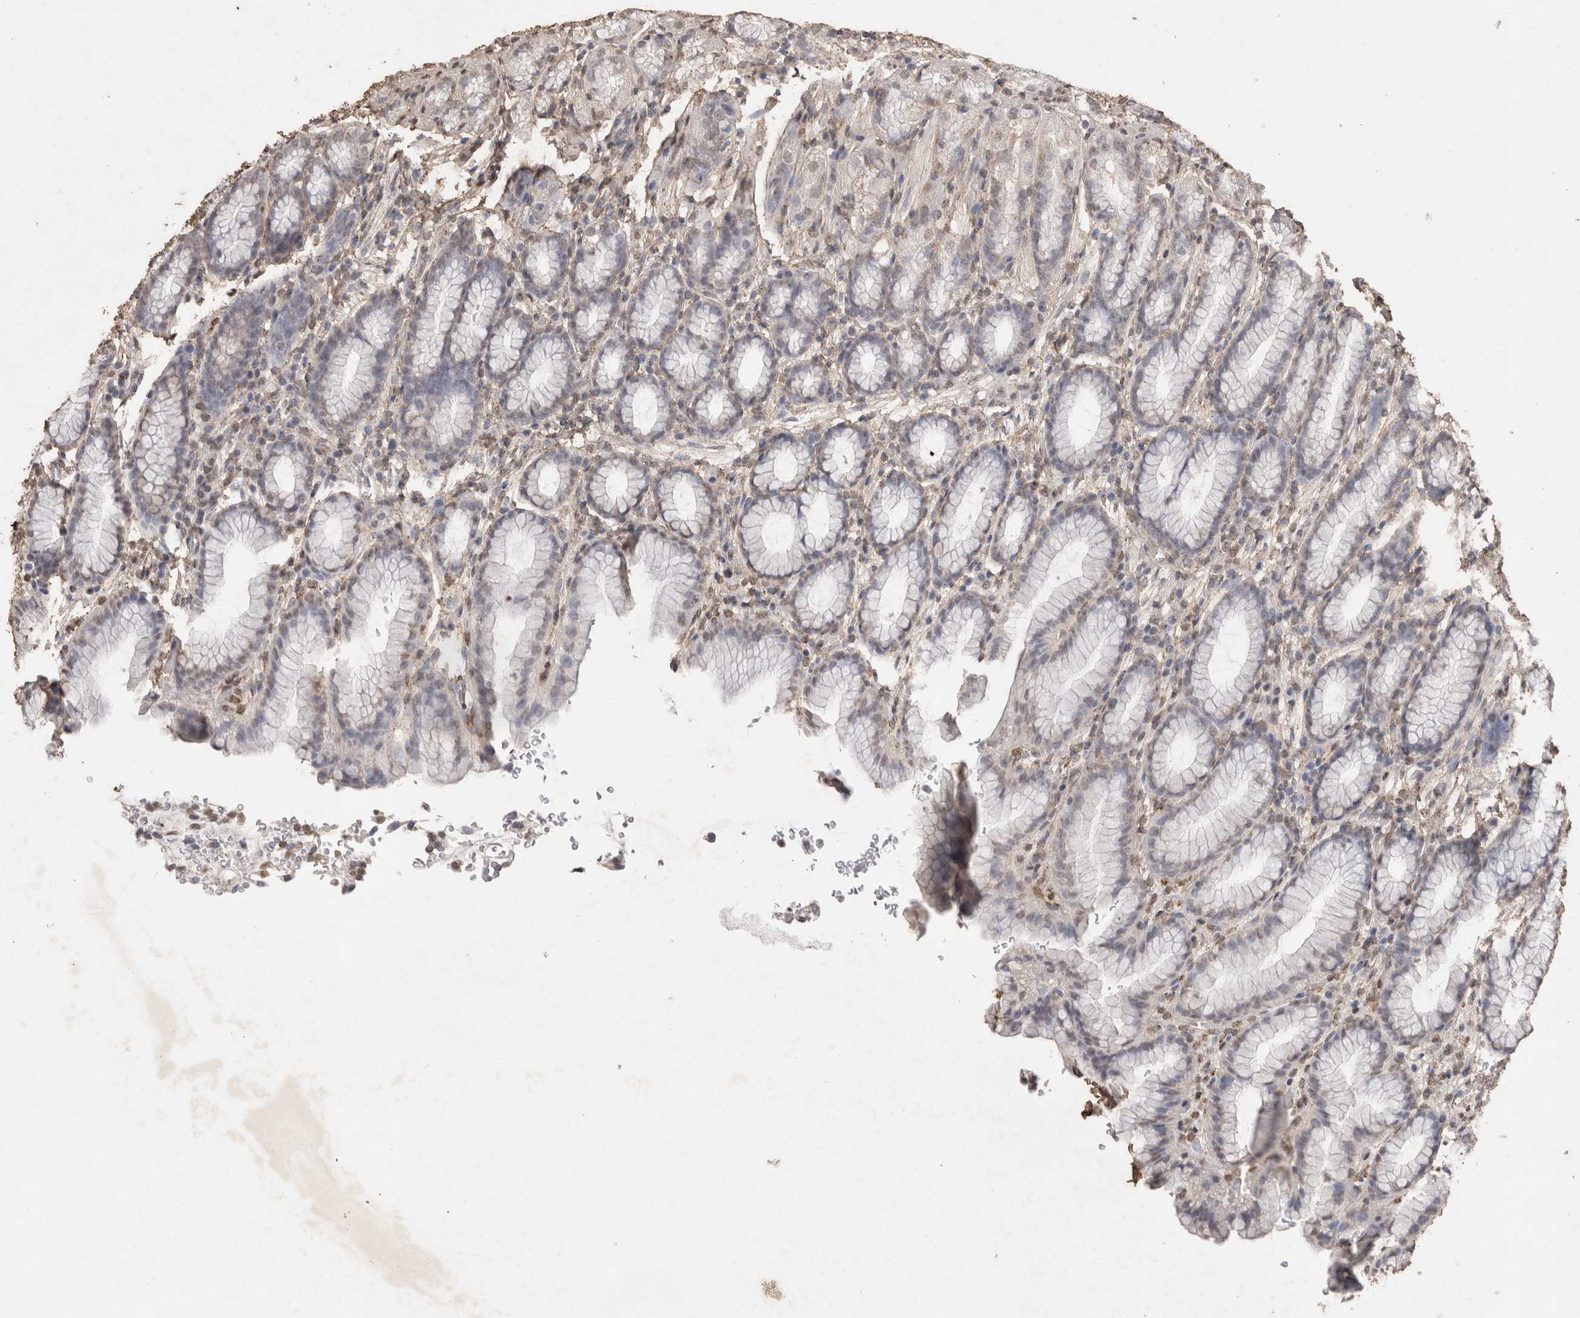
{"staining": {"intensity": "negative", "quantity": "none", "location": "none"}, "tissue": "stomach", "cell_type": "Glandular cells", "image_type": "normal", "snomed": [{"axis": "morphology", "description": "Normal tissue, NOS"}, {"axis": "topography", "description": "Stomach"}], "caption": "IHC micrograph of benign stomach: stomach stained with DAB displays no significant protein expression in glandular cells.", "gene": "C1QTNF5", "patient": {"sex": "male", "age": 42}}